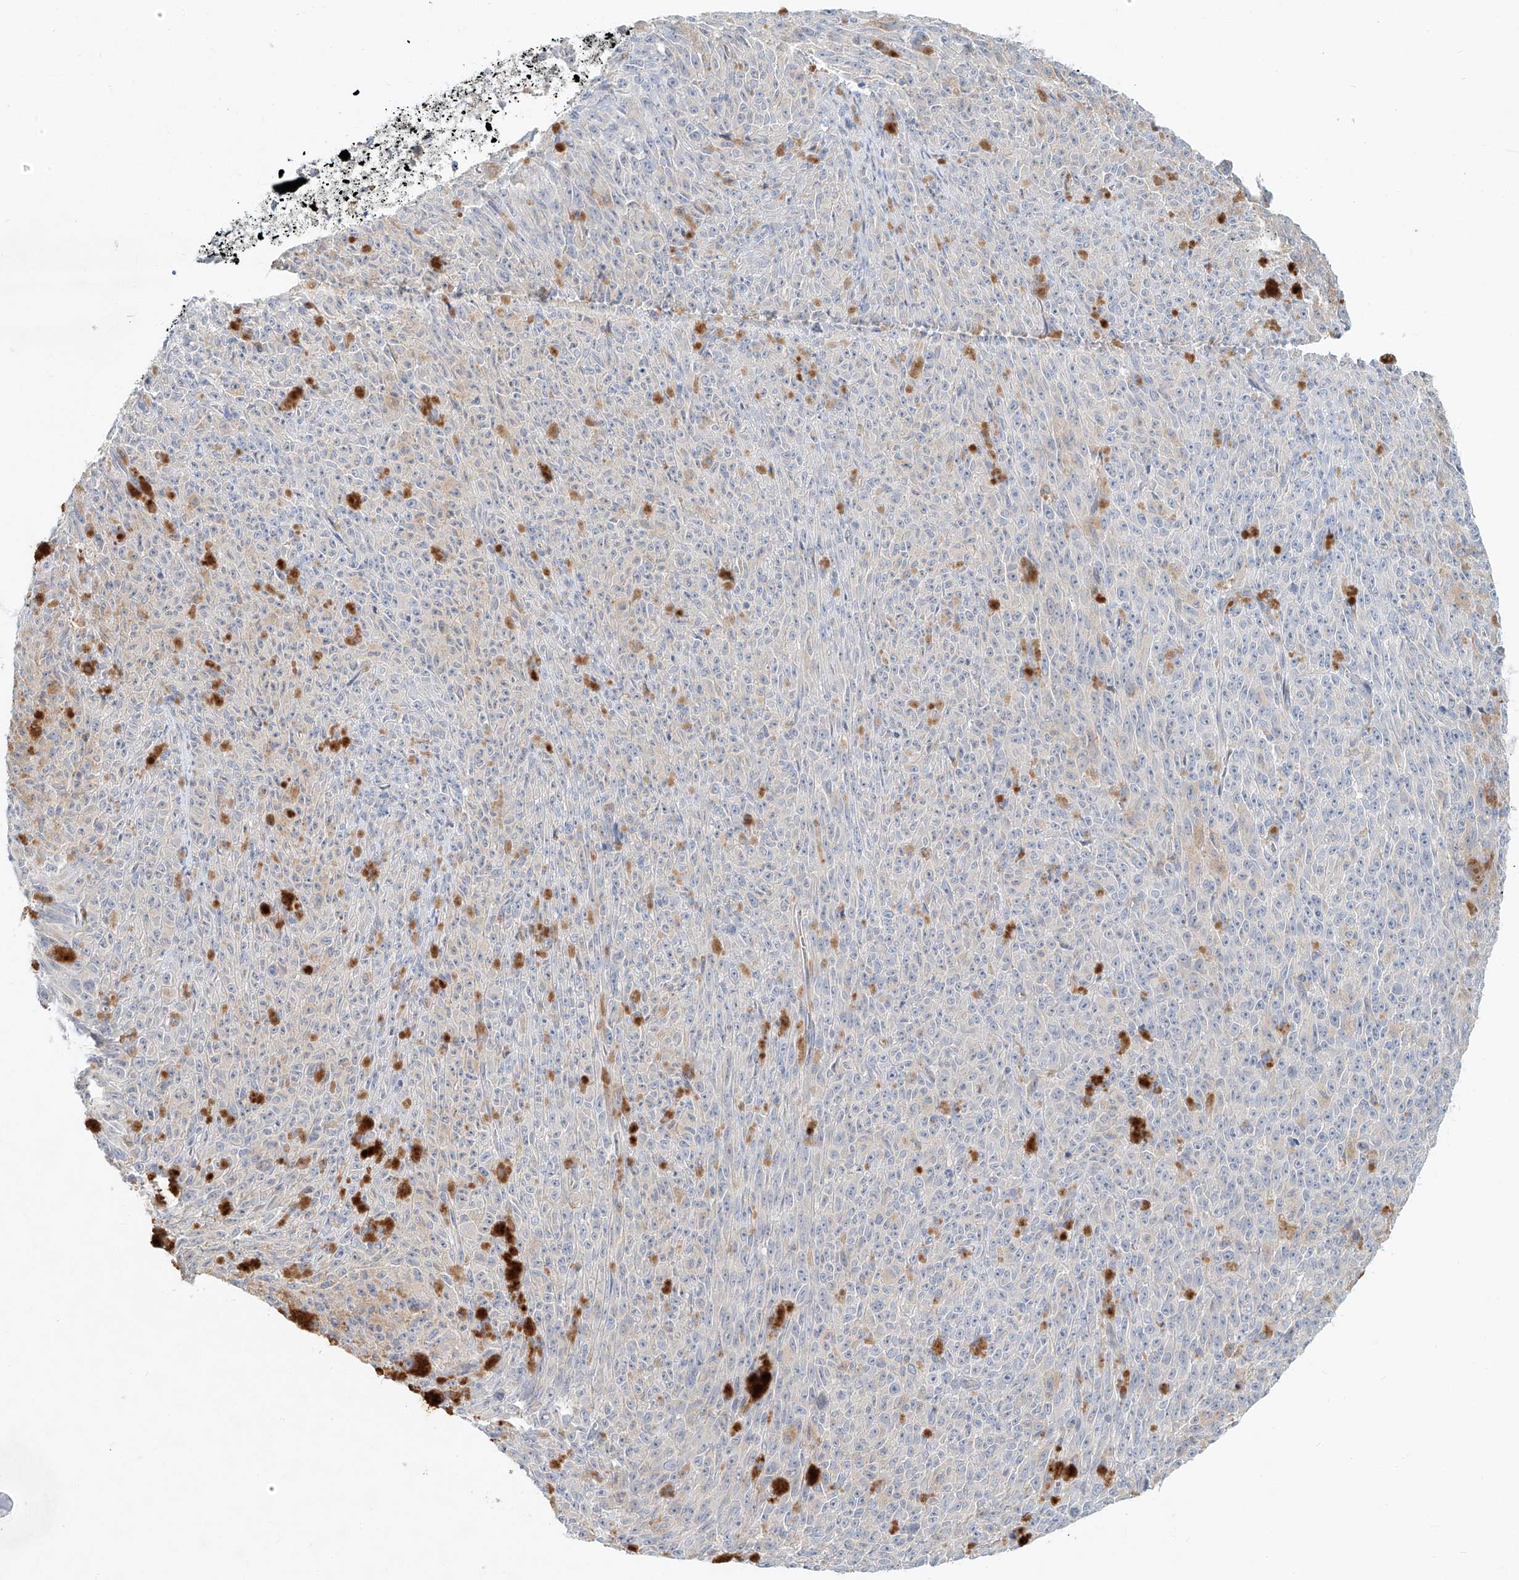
{"staining": {"intensity": "negative", "quantity": "none", "location": "none"}, "tissue": "melanoma", "cell_type": "Tumor cells", "image_type": "cancer", "snomed": [{"axis": "morphology", "description": "Malignant melanoma, NOS"}, {"axis": "topography", "description": "Skin"}], "caption": "This is an immunohistochemistry histopathology image of human malignant melanoma. There is no positivity in tumor cells.", "gene": "SYTL3", "patient": {"sex": "female", "age": 82}}